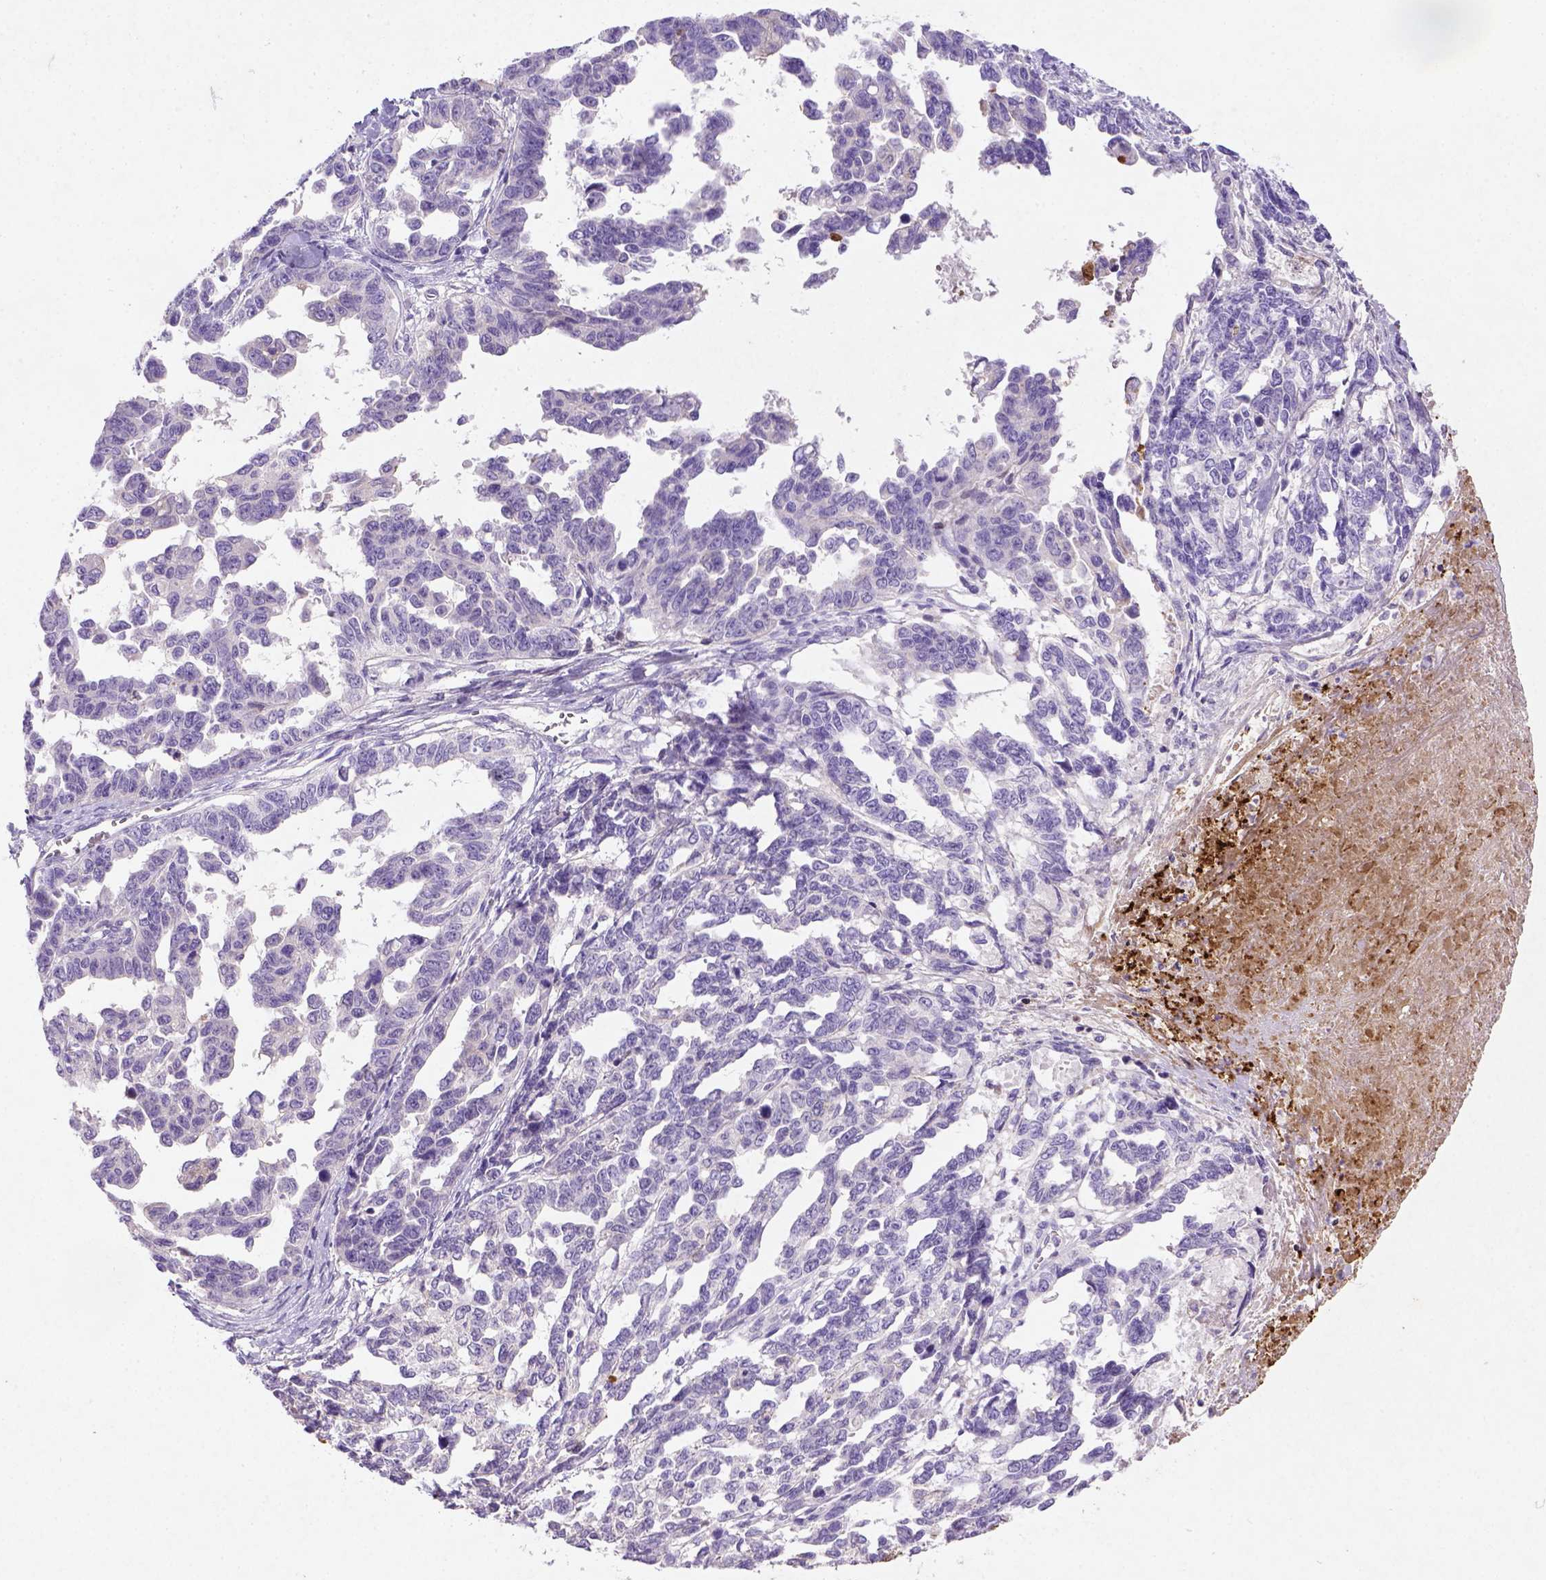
{"staining": {"intensity": "negative", "quantity": "none", "location": "none"}, "tissue": "ovarian cancer", "cell_type": "Tumor cells", "image_type": "cancer", "snomed": [{"axis": "morphology", "description": "Cystadenocarcinoma, serous, NOS"}, {"axis": "topography", "description": "Ovary"}], "caption": "This is an immunohistochemistry photomicrograph of human ovarian cancer. There is no expression in tumor cells.", "gene": "NUDT2", "patient": {"sex": "female", "age": 69}}